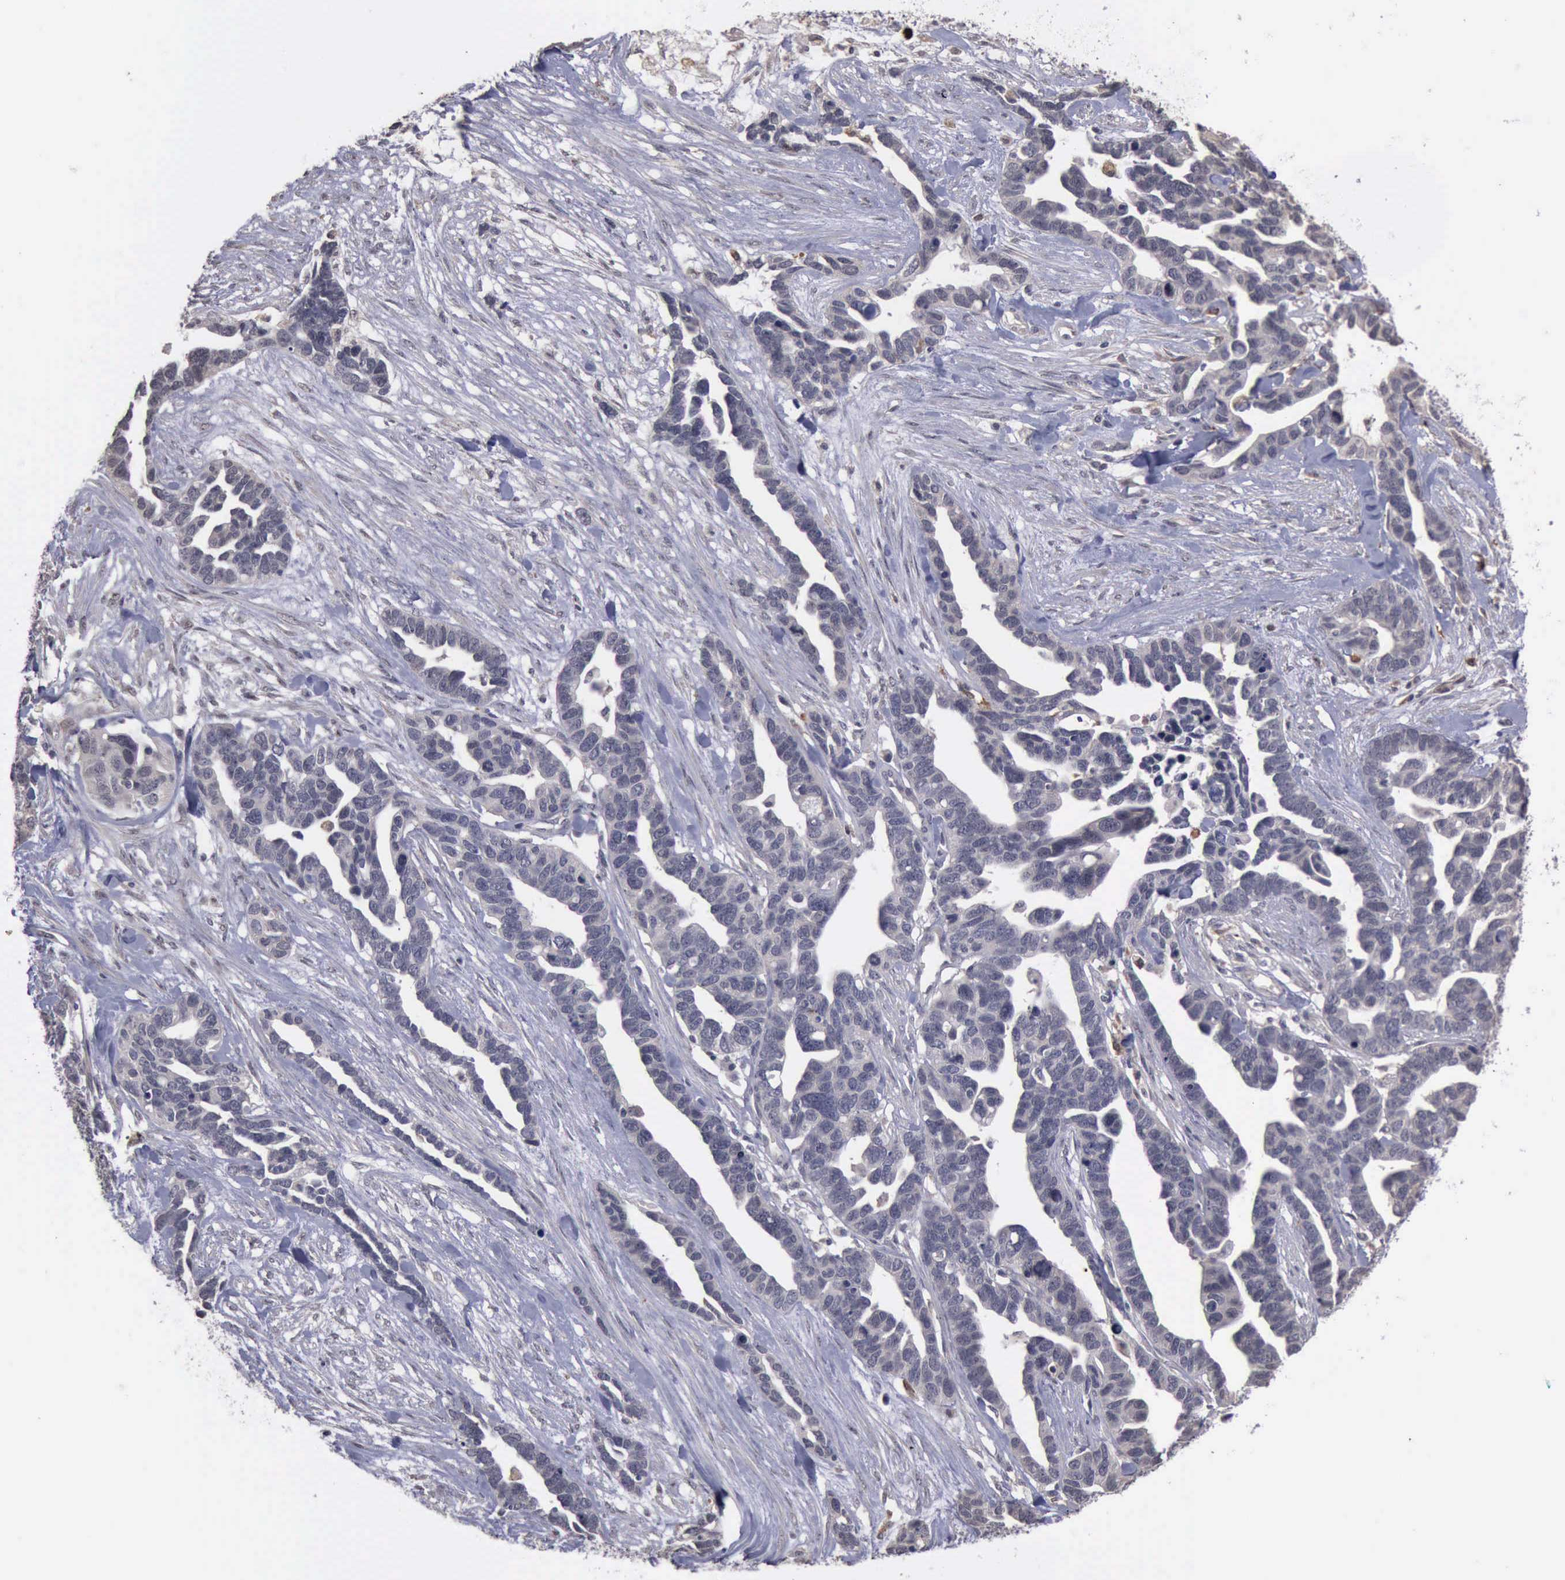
{"staining": {"intensity": "negative", "quantity": "none", "location": "none"}, "tissue": "ovarian cancer", "cell_type": "Tumor cells", "image_type": "cancer", "snomed": [{"axis": "morphology", "description": "Cystadenocarcinoma, serous, NOS"}, {"axis": "topography", "description": "Ovary"}], "caption": "This histopathology image is of ovarian cancer stained with immunohistochemistry (IHC) to label a protein in brown with the nuclei are counter-stained blue. There is no staining in tumor cells.", "gene": "MMP9", "patient": {"sex": "female", "age": 54}}